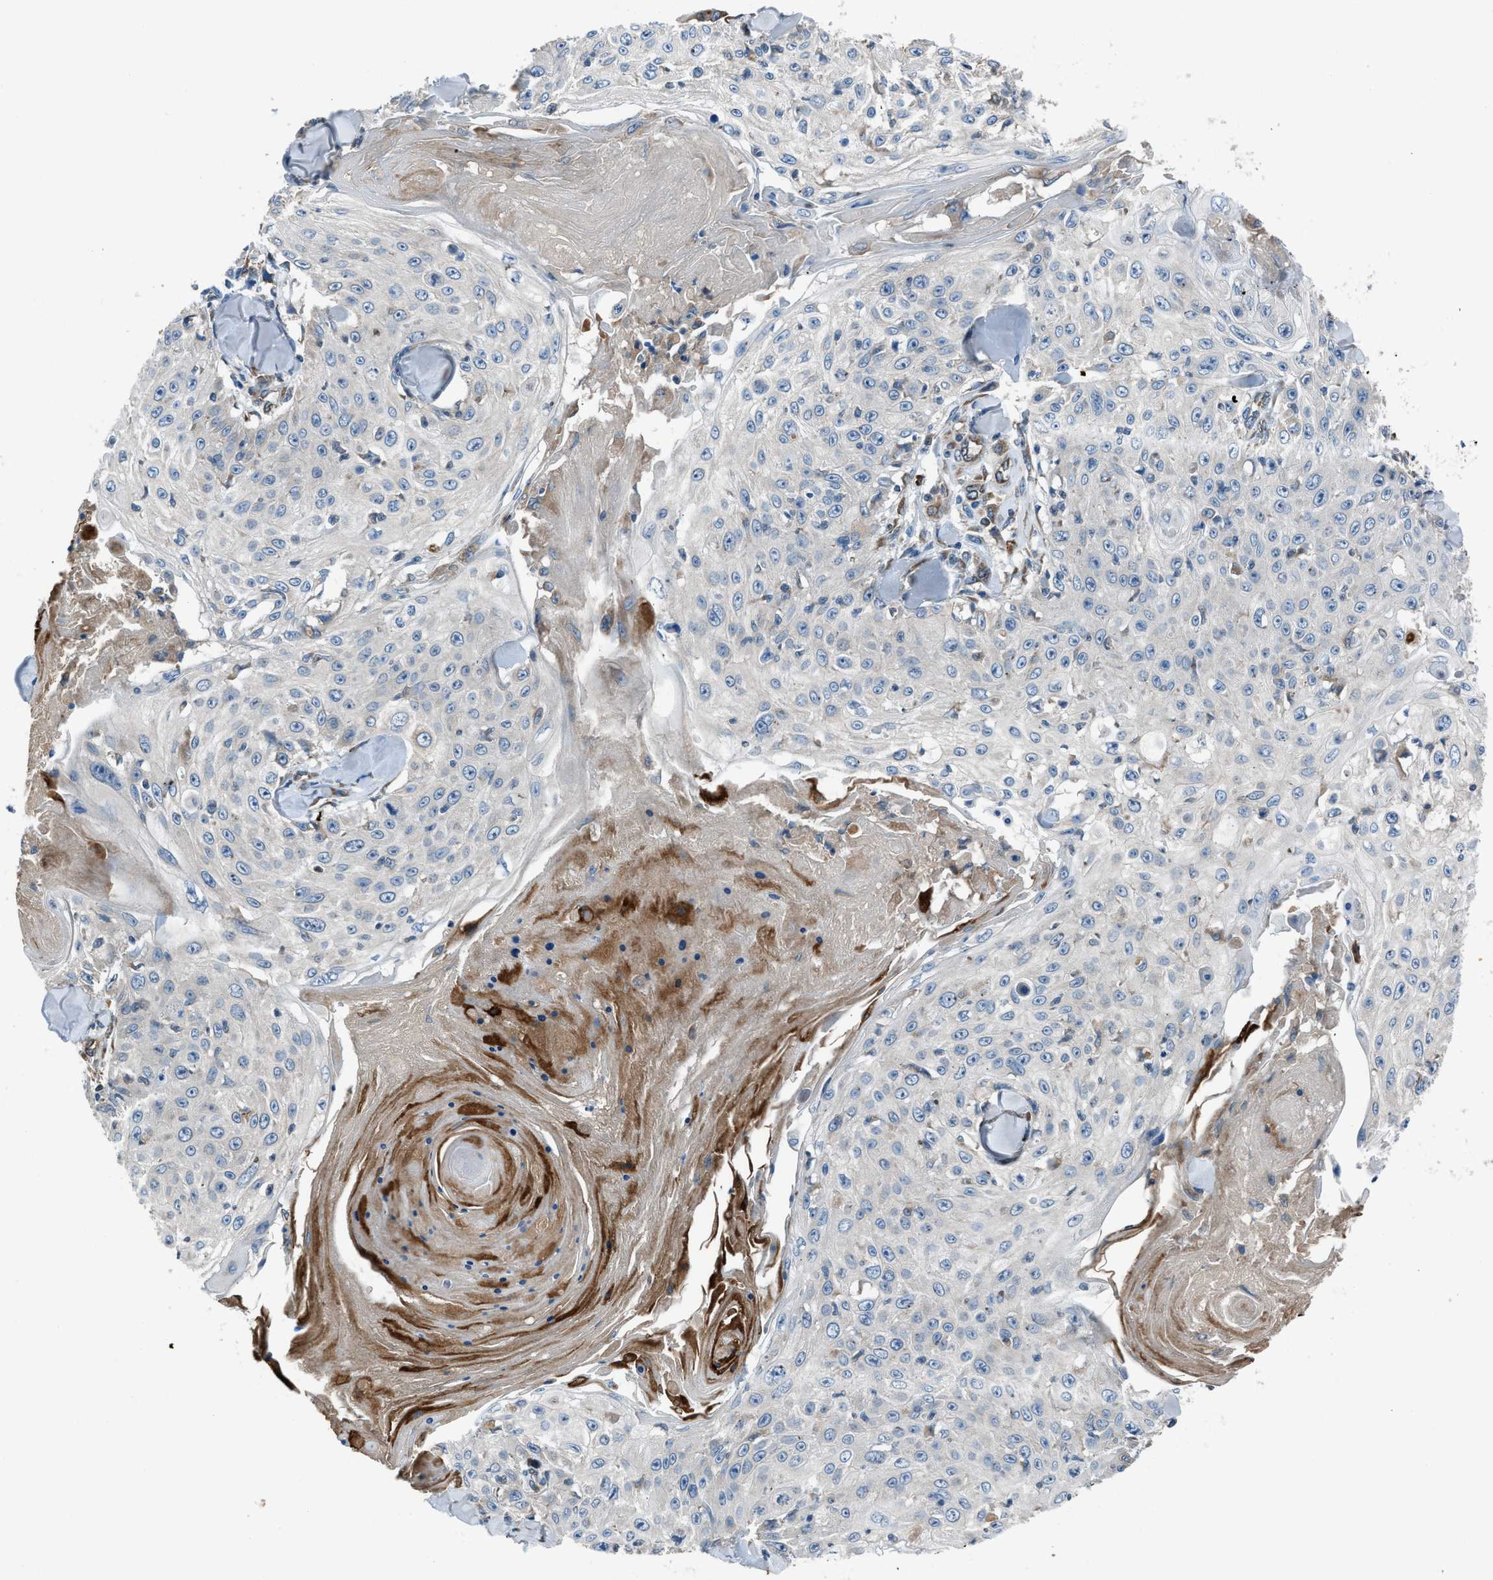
{"staining": {"intensity": "negative", "quantity": "none", "location": "none"}, "tissue": "skin cancer", "cell_type": "Tumor cells", "image_type": "cancer", "snomed": [{"axis": "morphology", "description": "Squamous cell carcinoma, NOS"}, {"axis": "topography", "description": "Skin"}], "caption": "Immunohistochemistry of skin cancer displays no positivity in tumor cells.", "gene": "LMBR1", "patient": {"sex": "male", "age": 86}}